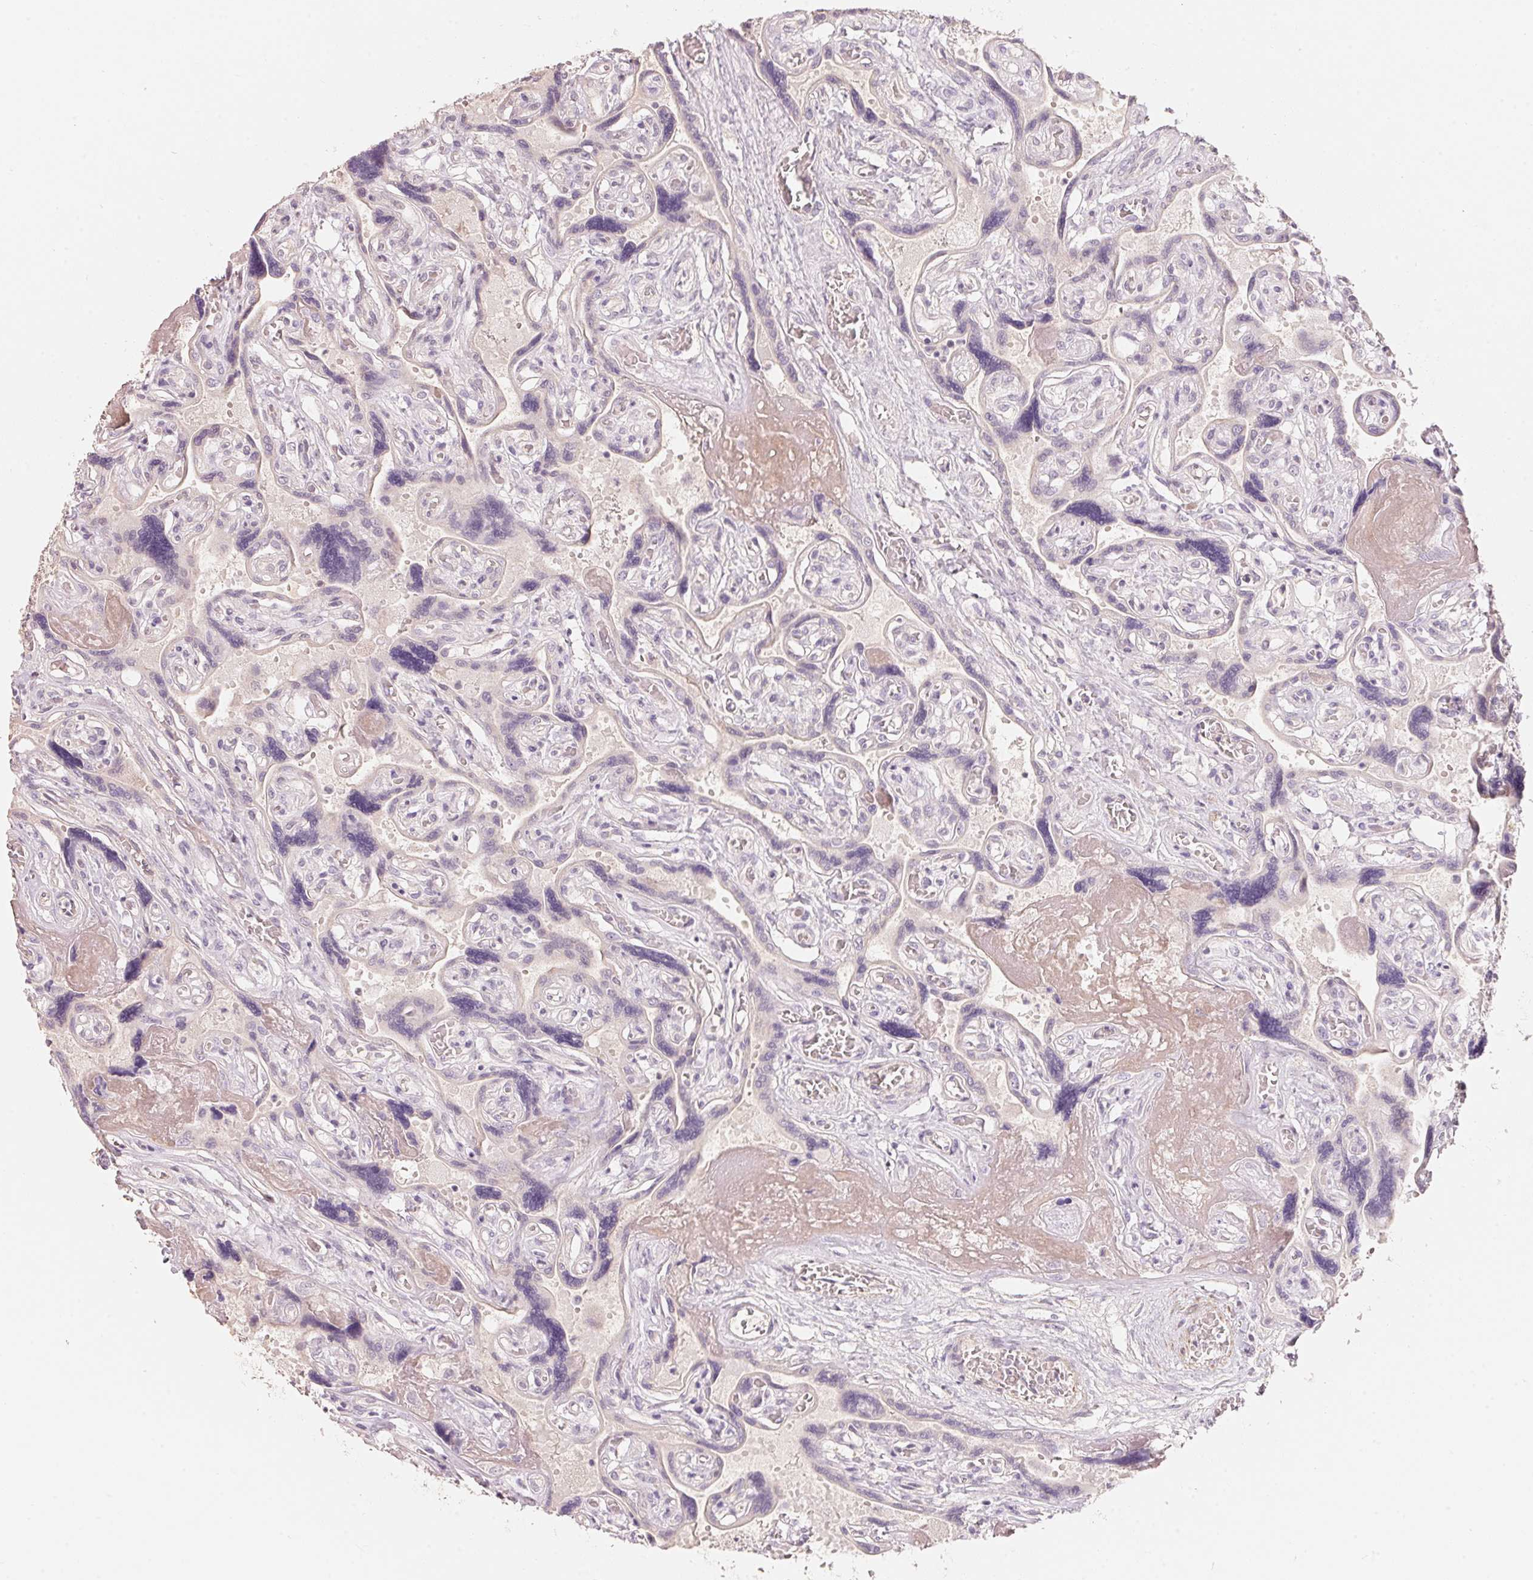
{"staining": {"intensity": "negative", "quantity": "none", "location": "none"}, "tissue": "placenta", "cell_type": "Decidual cells", "image_type": "normal", "snomed": [{"axis": "morphology", "description": "Normal tissue, NOS"}, {"axis": "topography", "description": "Placenta"}], "caption": "Immunohistochemistry (IHC) photomicrograph of unremarkable placenta stained for a protein (brown), which displays no expression in decidual cells.", "gene": "TP53AIP1", "patient": {"sex": "female", "age": 32}}